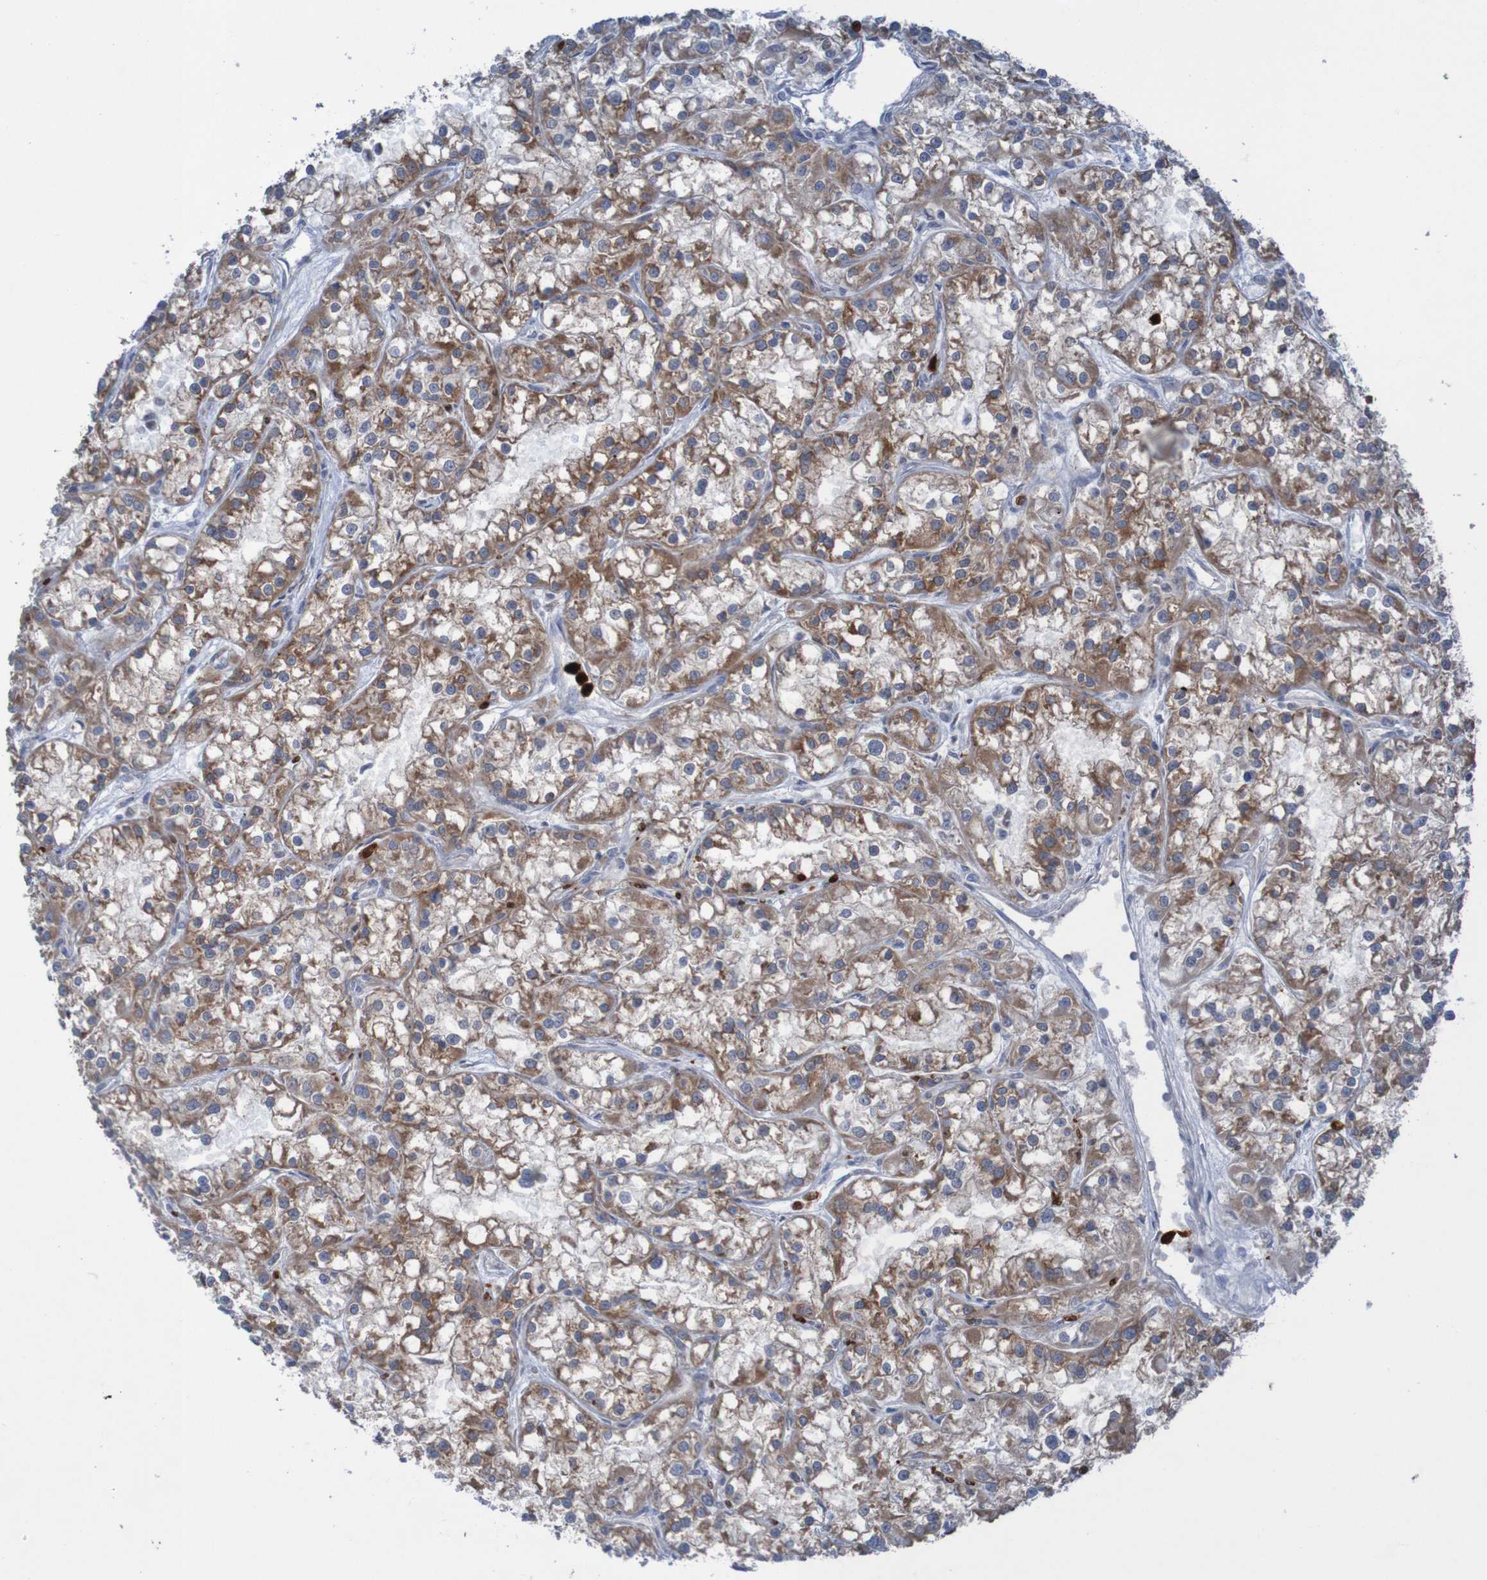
{"staining": {"intensity": "moderate", "quantity": ">75%", "location": "cytoplasmic/membranous"}, "tissue": "renal cancer", "cell_type": "Tumor cells", "image_type": "cancer", "snomed": [{"axis": "morphology", "description": "Adenocarcinoma, NOS"}, {"axis": "topography", "description": "Kidney"}], "caption": "Protein staining of renal adenocarcinoma tissue displays moderate cytoplasmic/membranous positivity in approximately >75% of tumor cells.", "gene": "PARP4", "patient": {"sex": "female", "age": 52}}